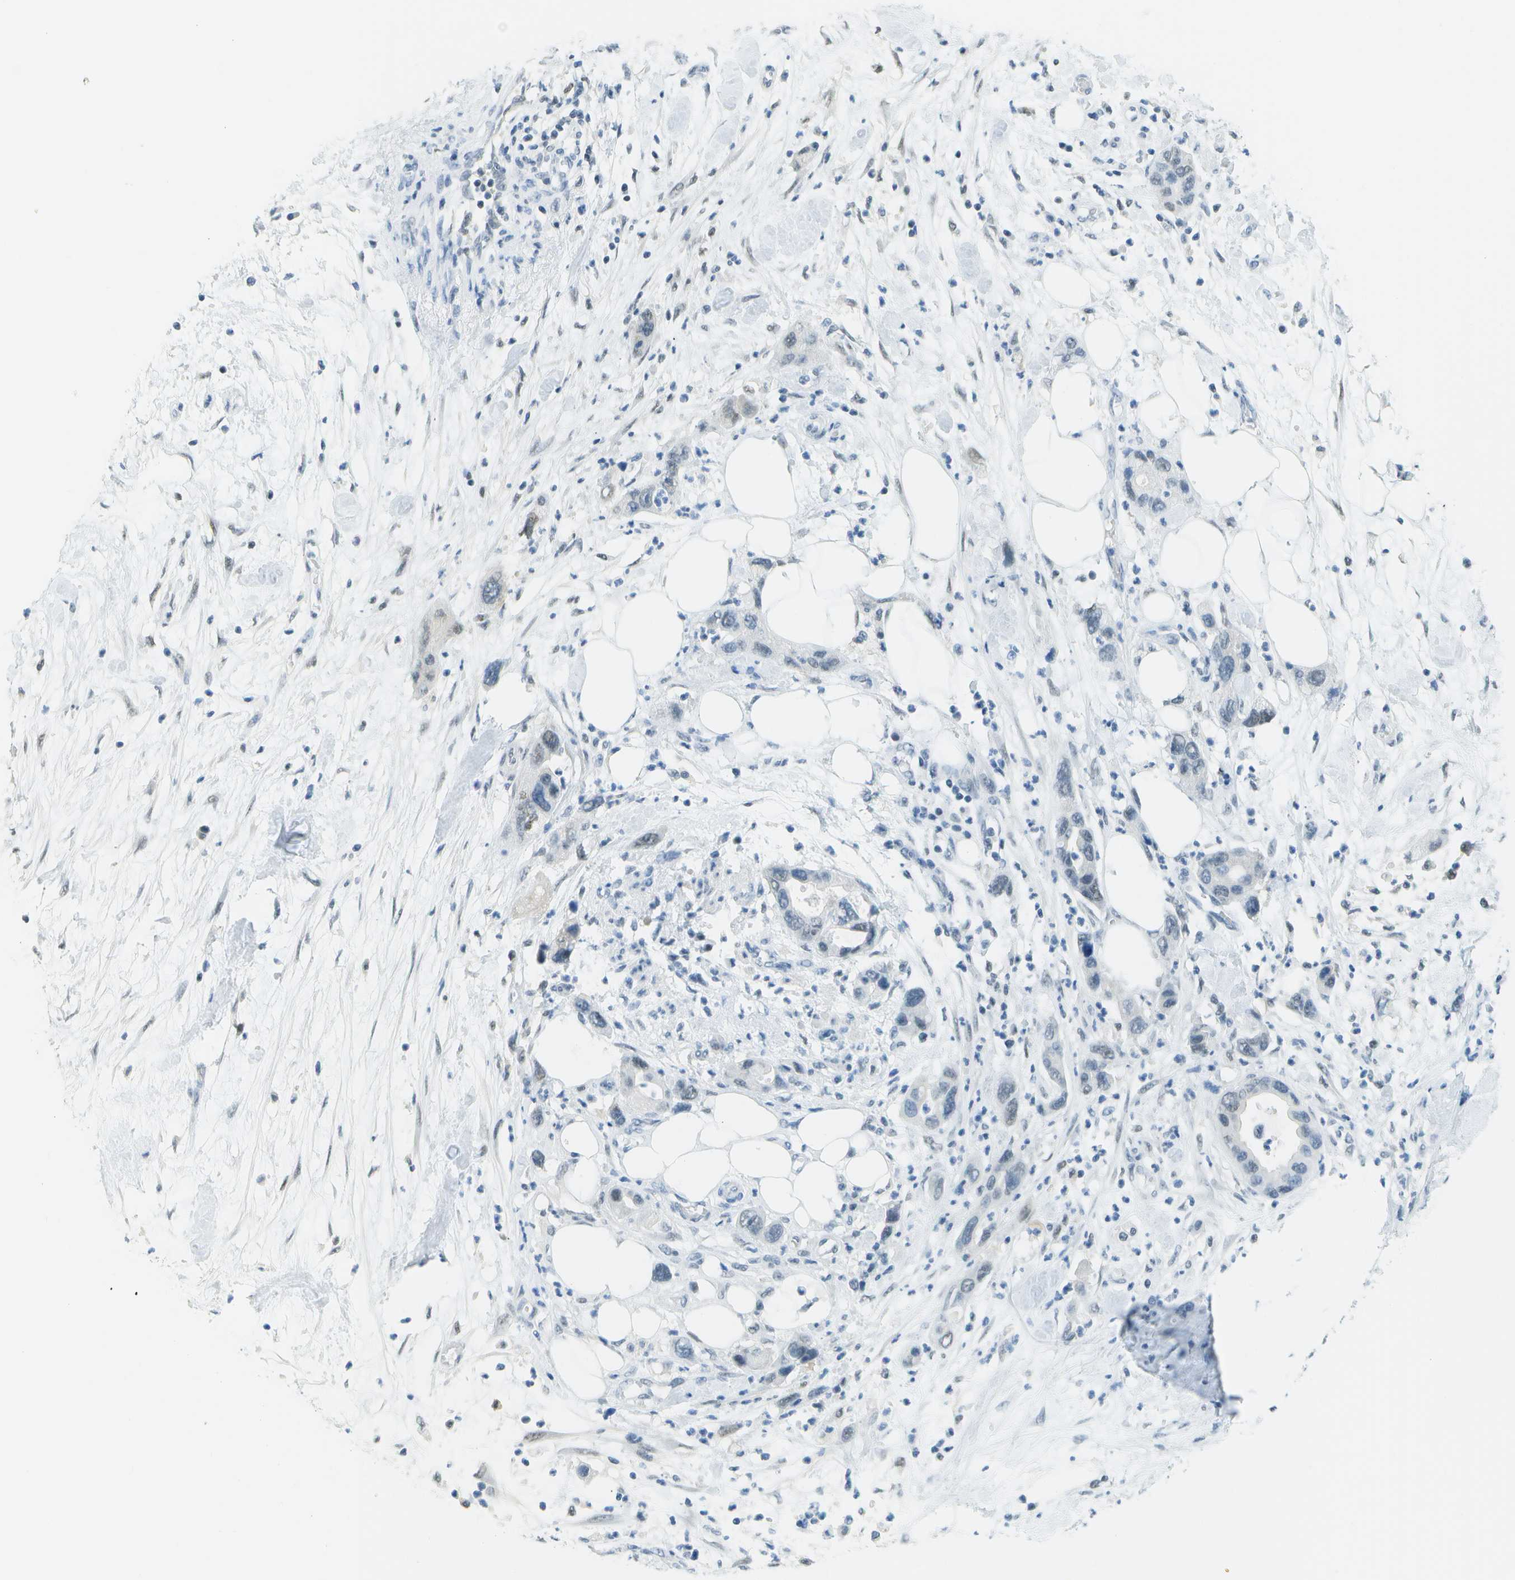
{"staining": {"intensity": "negative", "quantity": "none", "location": "none"}, "tissue": "pancreatic cancer", "cell_type": "Tumor cells", "image_type": "cancer", "snomed": [{"axis": "morphology", "description": "Normal tissue, NOS"}, {"axis": "morphology", "description": "Adenocarcinoma, NOS"}, {"axis": "topography", "description": "Pancreas"}], "caption": "The micrograph shows no staining of tumor cells in pancreatic cancer (adenocarcinoma). (Stains: DAB IHC with hematoxylin counter stain, Microscopy: brightfield microscopy at high magnification).", "gene": "NEK11", "patient": {"sex": "female", "age": 71}}